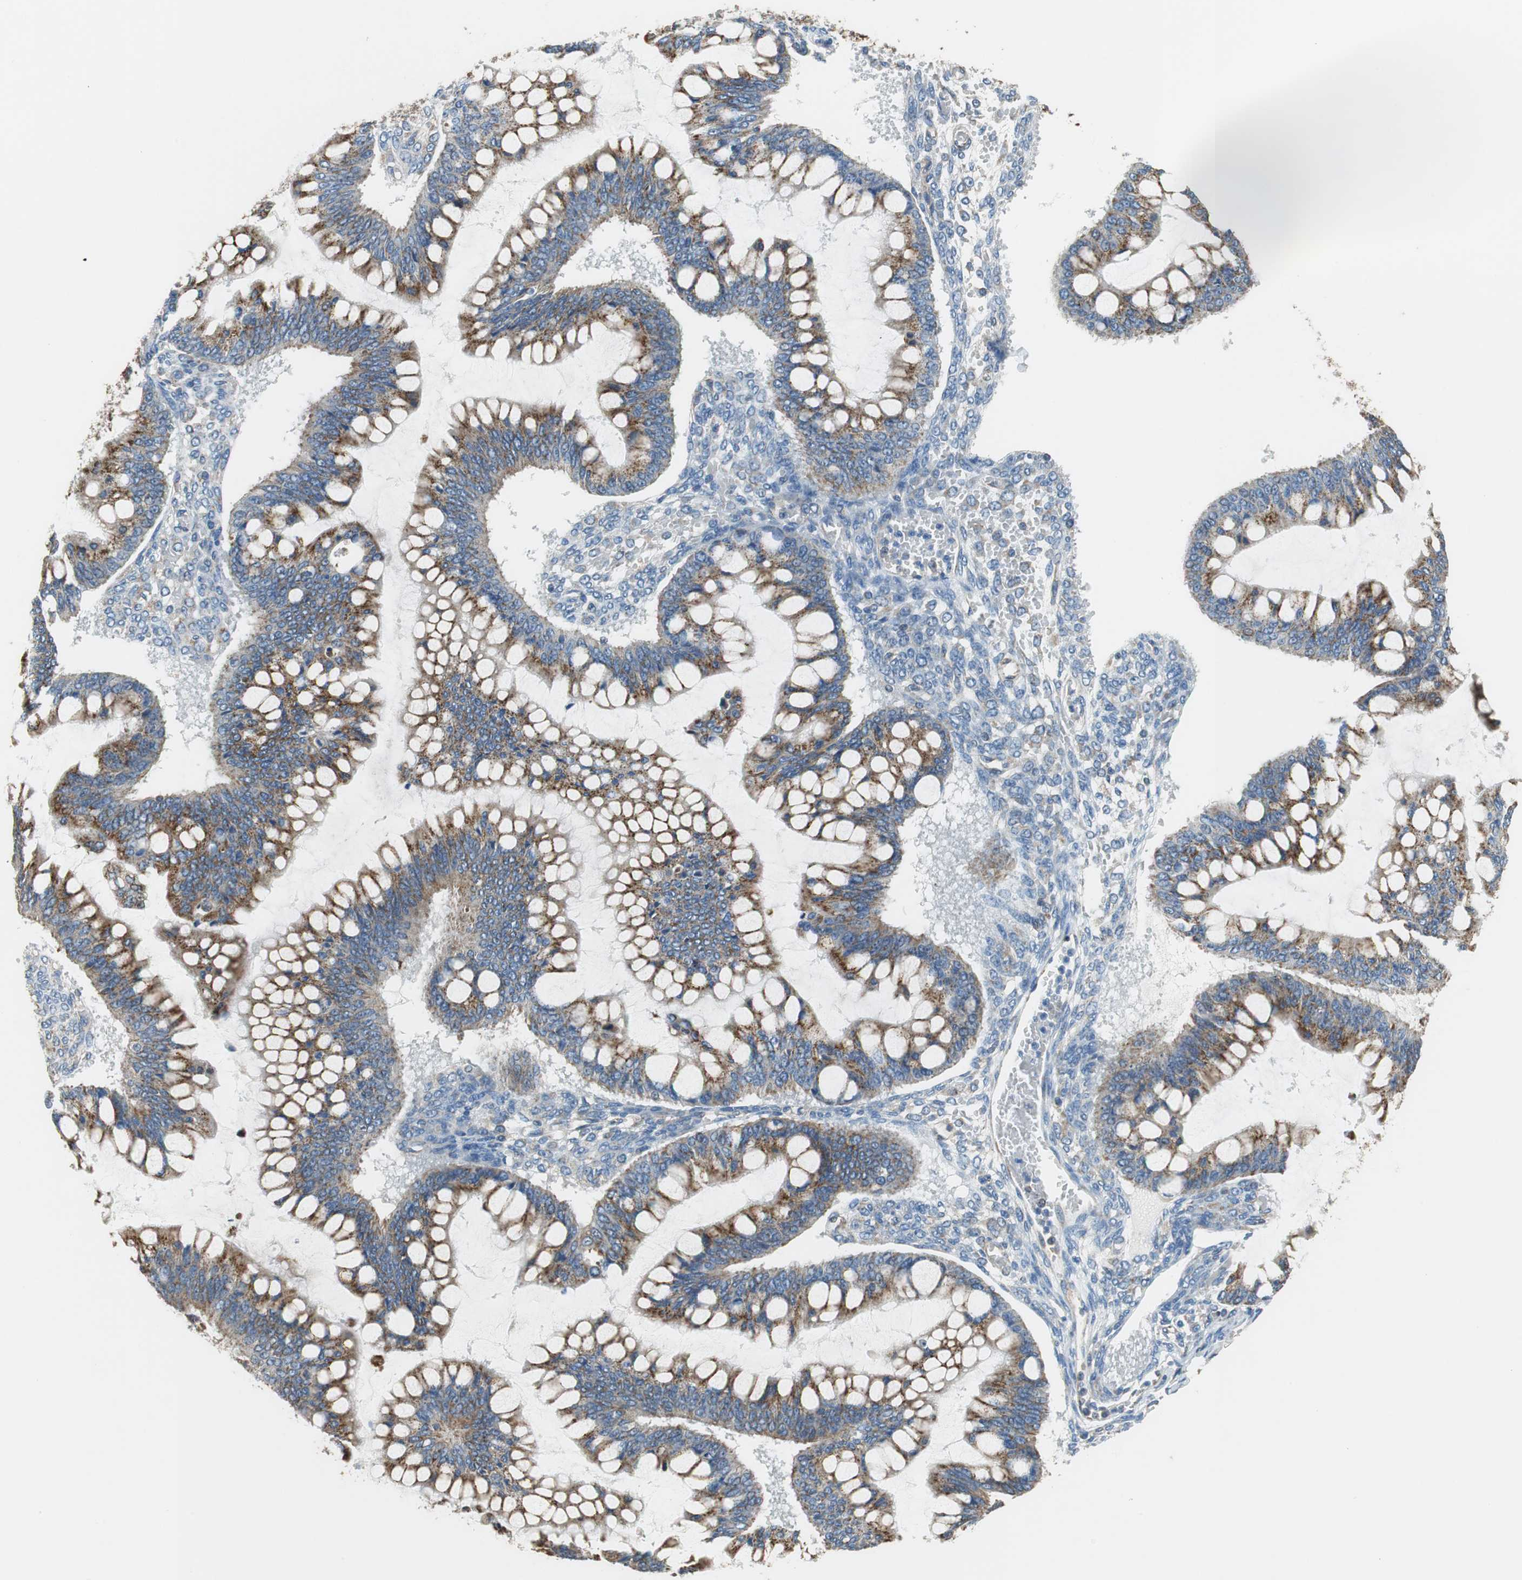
{"staining": {"intensity": "strong", "quantity": ">75%", "location": "cytoplasmic/membranous"}, "tissue": "ovarian cancer", "cell_type": "Tumor cells", "image_type": "cancer", "snomed": [{"axis": "morphology", "description": "Cystadenocarcinoma, mucinous, NOS"}, {"axis": "topography", "description": "Ovary"}], "caption": "The micrograph shows a brown stain indicating the presence of a protein in the cytoplasmic/membranous of tumor cells in mucinous cystadenocarcinoma (ovarian).", "gene": "GSTK1", "patient": {"sex": "female", "age": 73}}